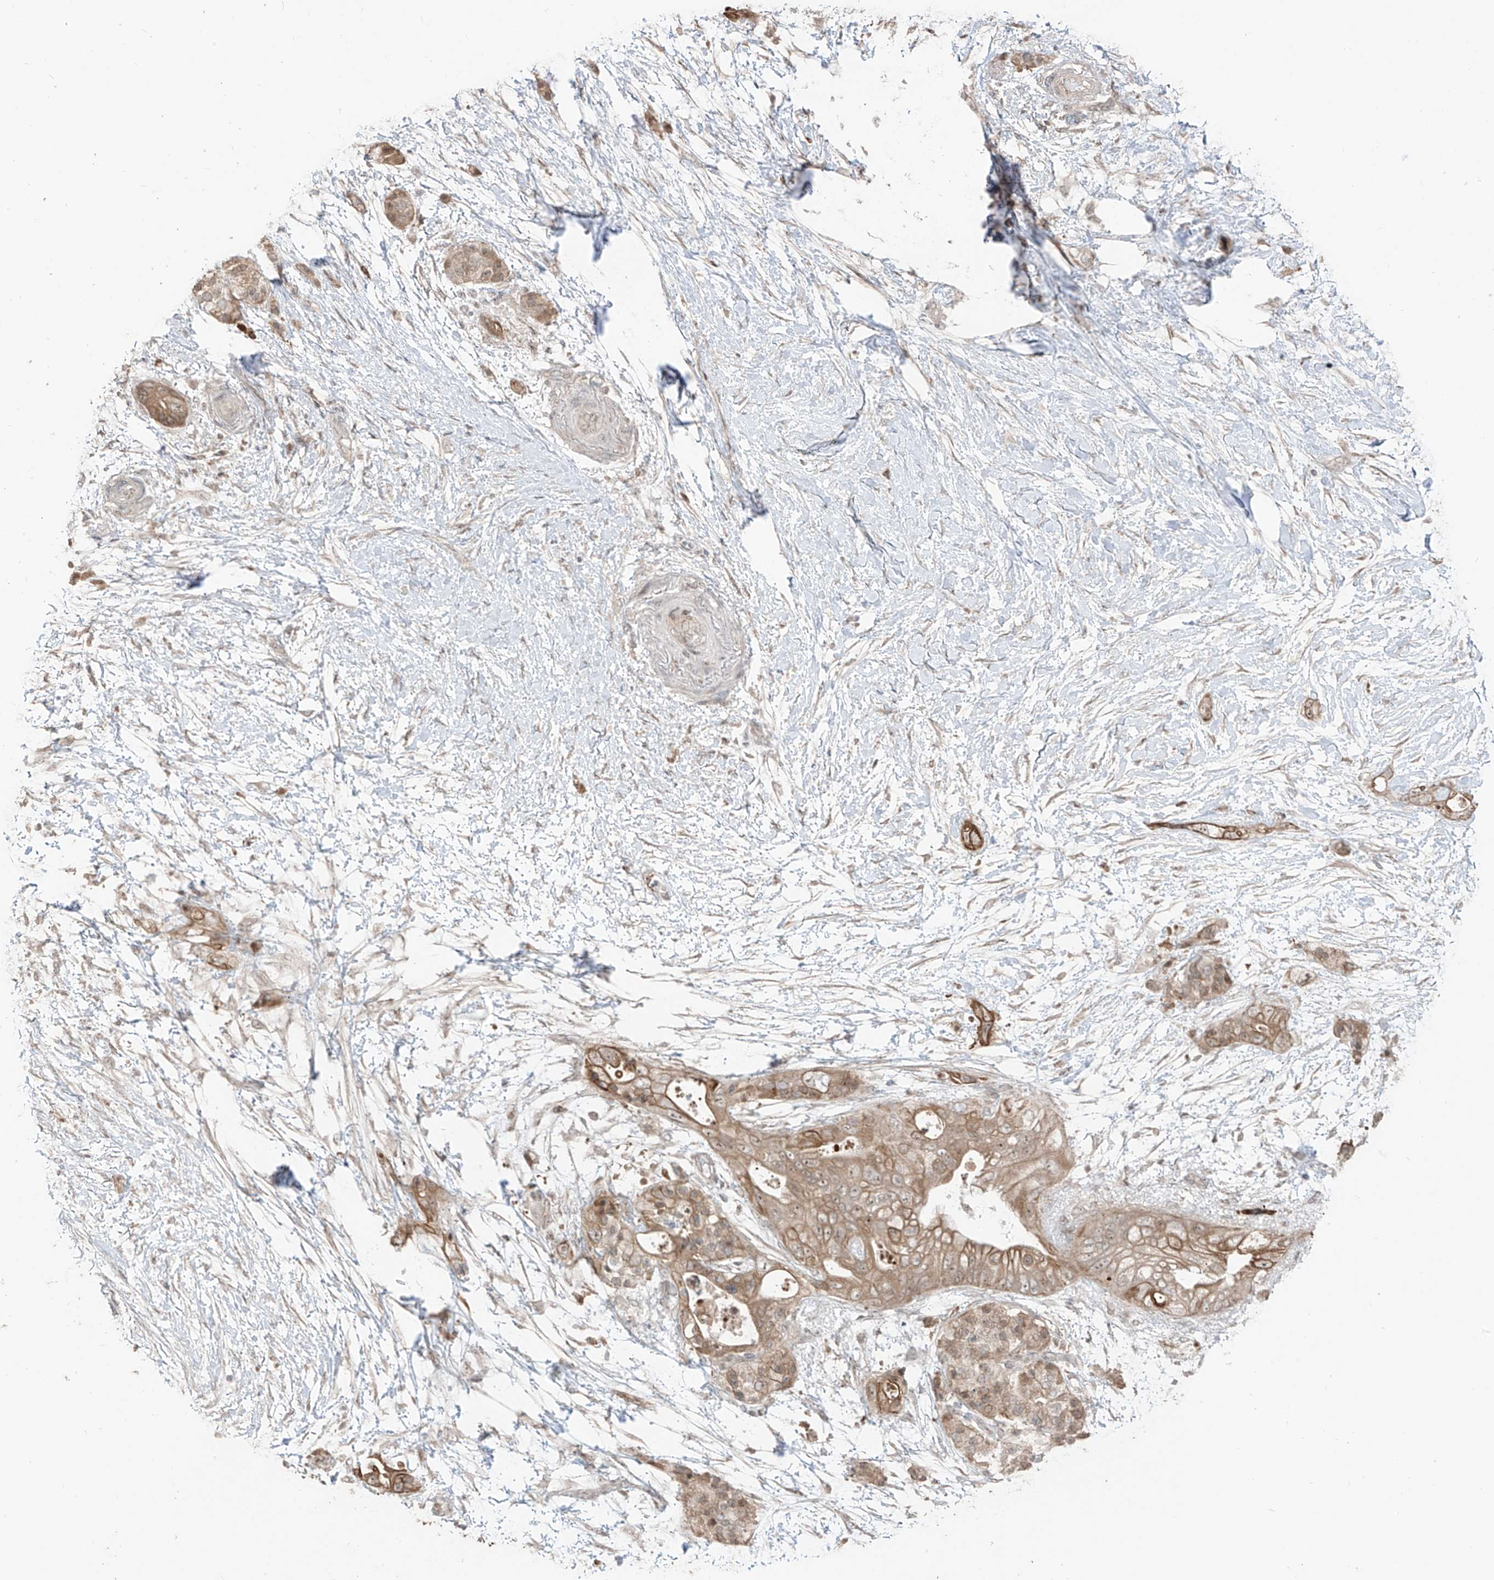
{"staining": {"intensity": "moderate", "quantity": "25%-75%", "location": "cytoplasmic/membranous,nuclear"}, "tissue": "pancreatic cancer", "cell_type": "Tumor cells", "image_type": "cancer", "snomed": [{"axis": "morphology", "description": "Adenocarcinoma, NOS"}, {"axis": "topography", "description": "Pancreas"}], "caption": "Immunohistochemistry of human adenocarcinoma (pancreatic) shows medium levels of moderate cytoplasmic/membranous and nuclear expression in about 25%-75% of tumor cells.", "gene": "COLGALT2", "patient": {"sex": "male", "age": 53}}